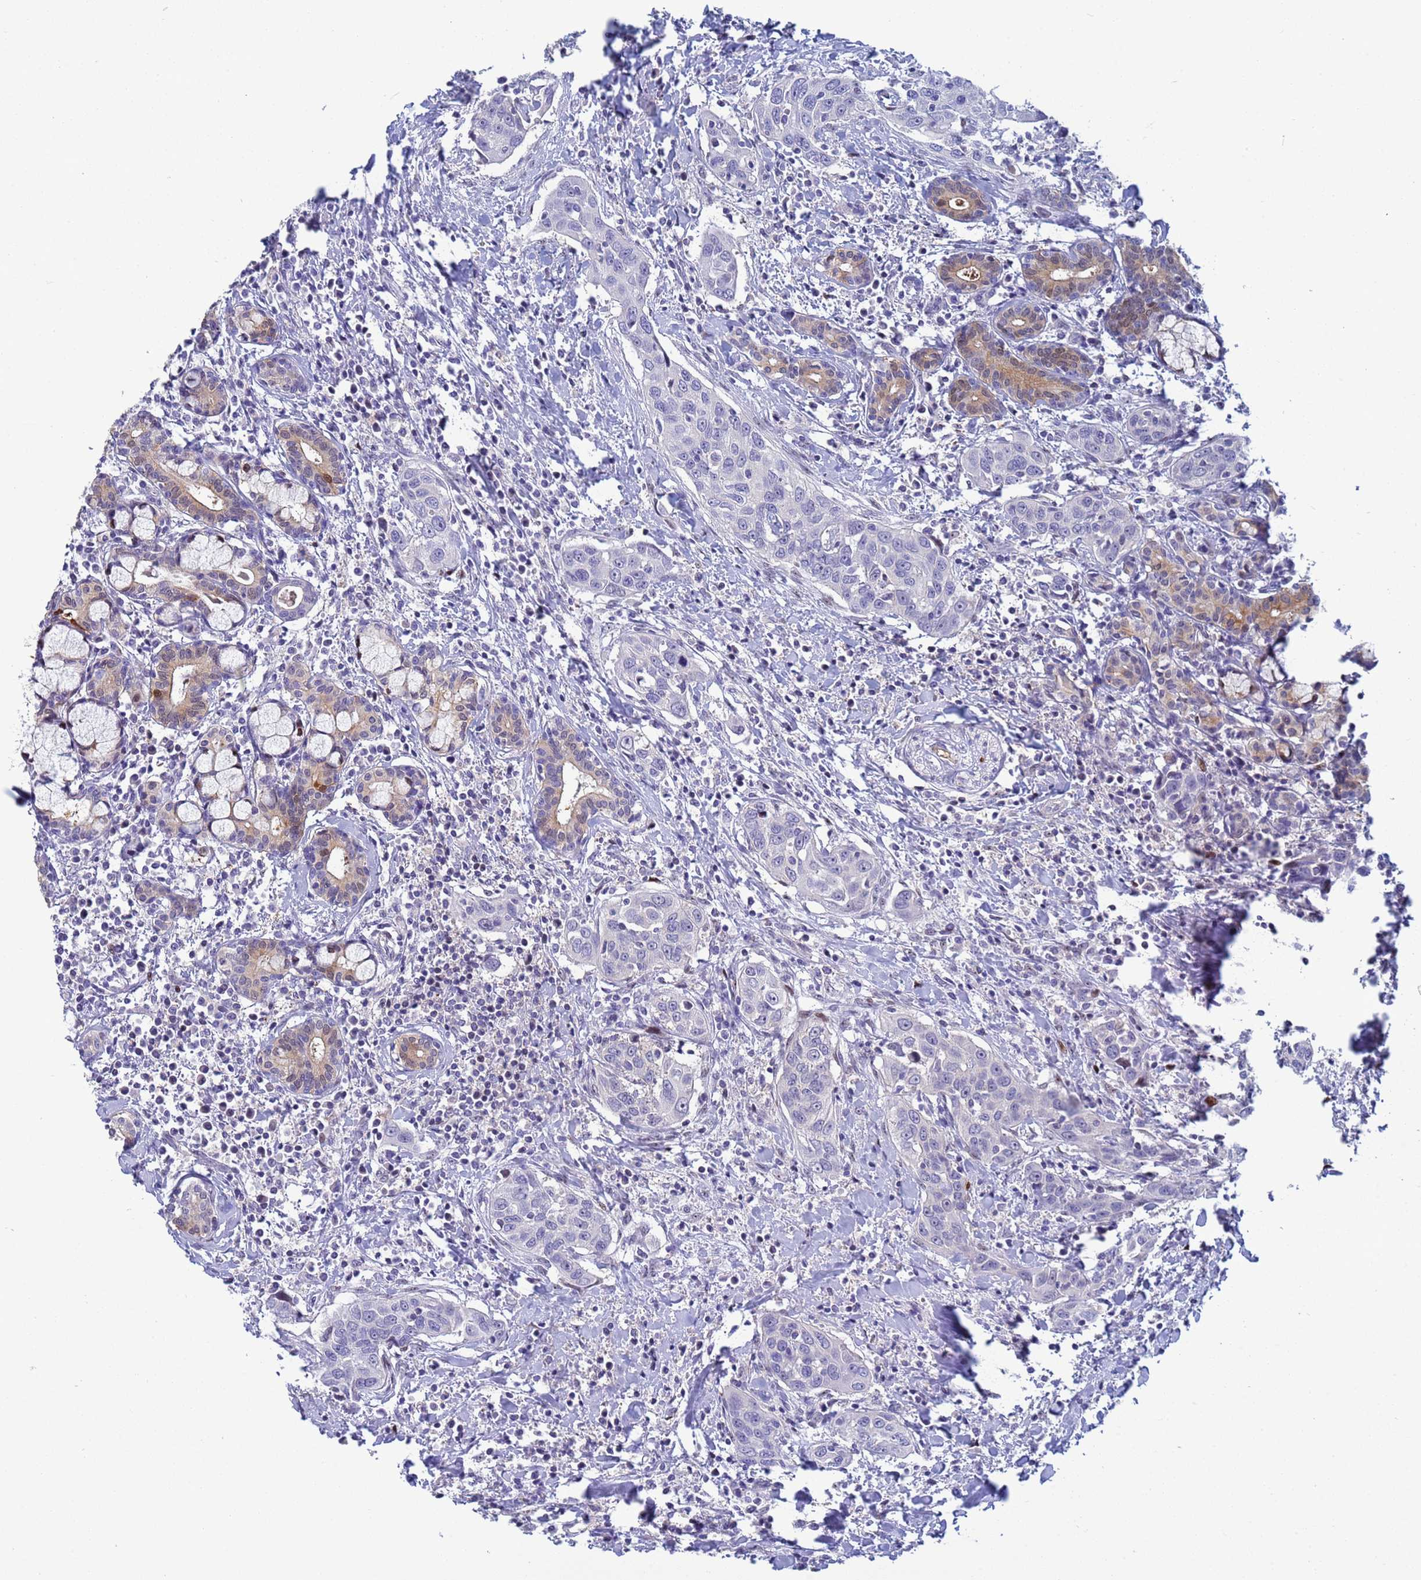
{"staining": {"intensity": "negative", "quantity": "none", "location": "none"}, "tissue": "head and neck cancer", "cell_type": "Tumor cells", "image_type": "cancer", "snomed": [{"axis": "morphology", "description": "Squamous cell carcinoma, NOS"}, {"axis": "topography", "description": "Oral tissue"}, {"axis": "topography", "description": "Head-Neck"}], "caption": "DAB (3,3'-diaminobenzidine) immunohistochemical staining of head and neck squamous cell carcinoma shows no significant positivity in tumor cells.", "gene": "PPP6R1", "patient": {"sex": "female", "age": 50}}